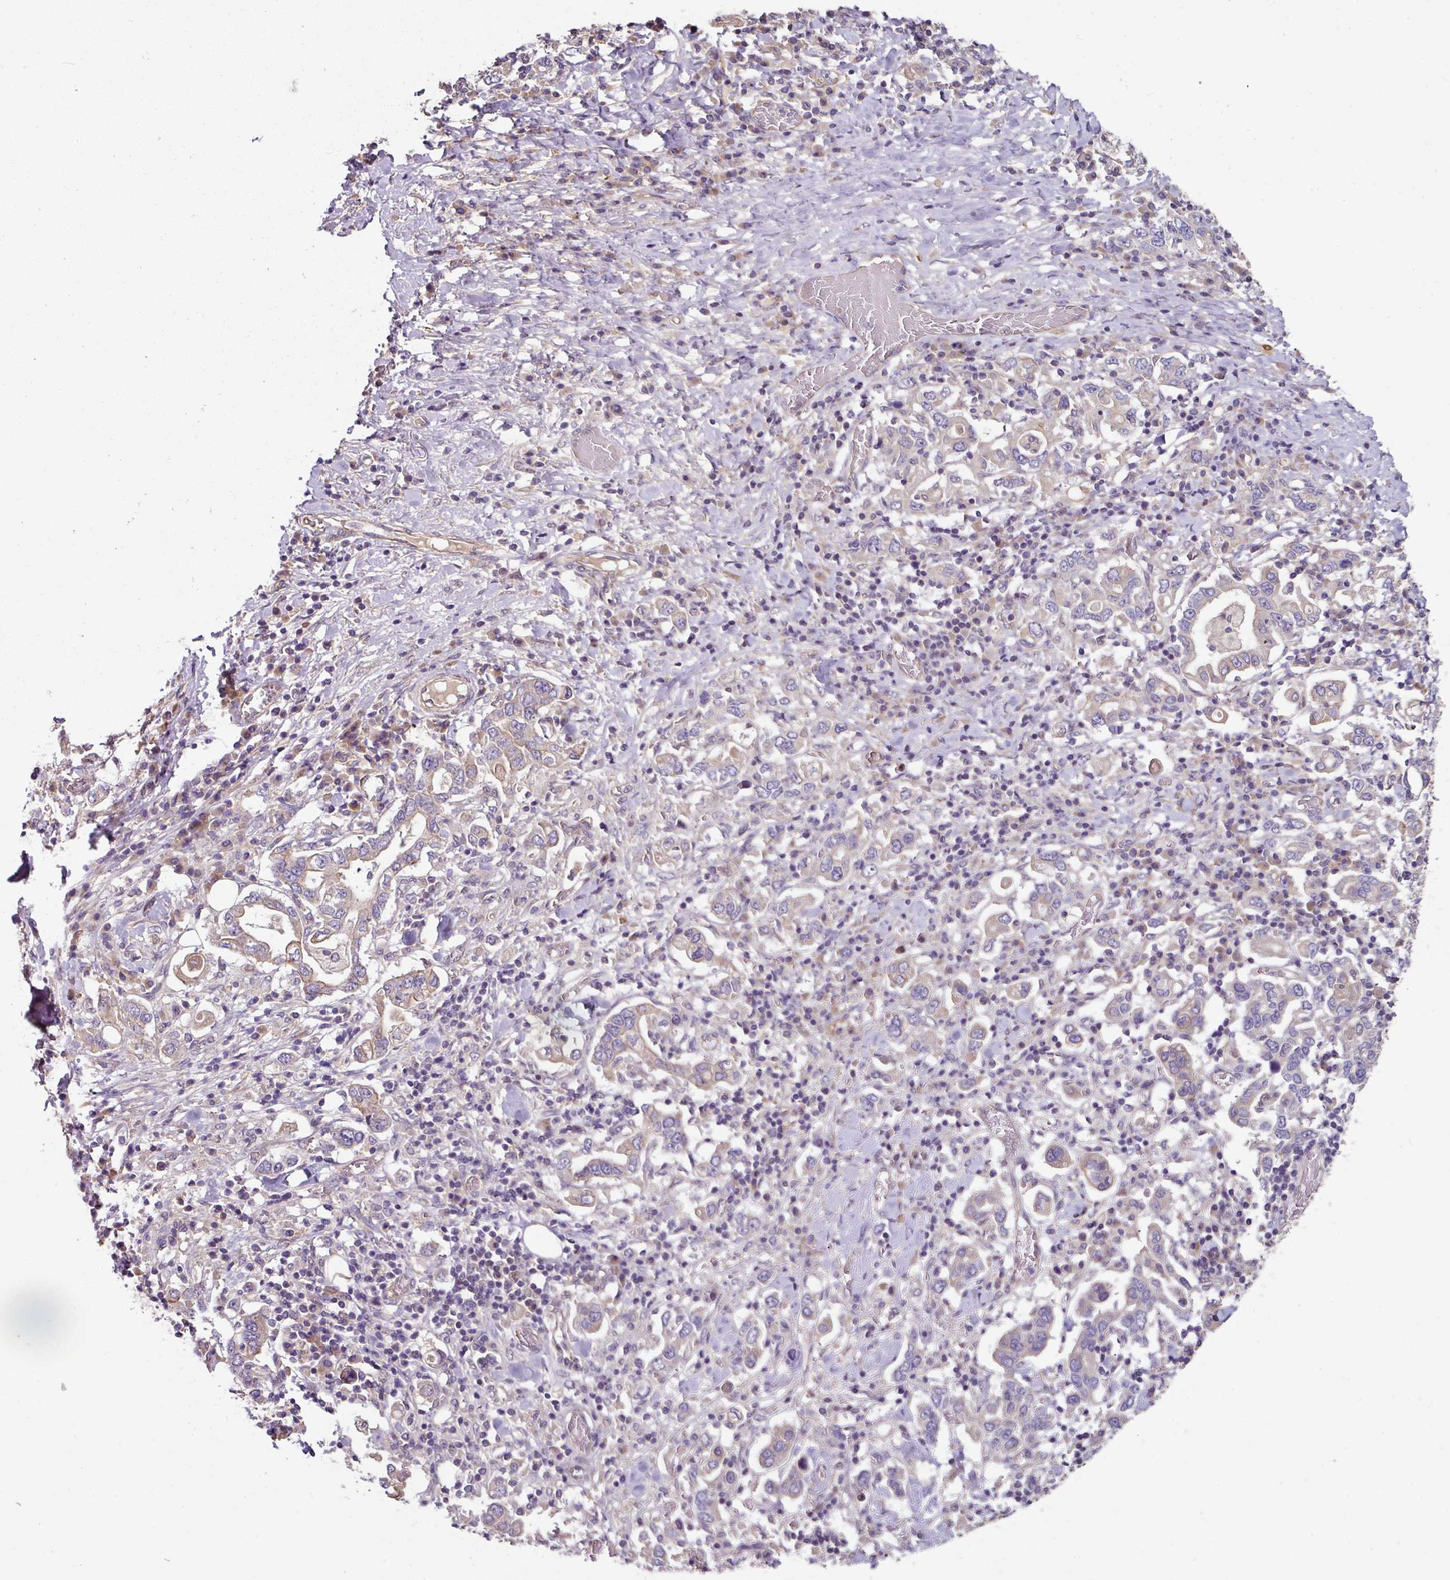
{"staining": {"intensity": "negative", "quantity": "none", "location": "none"}, "tissue": "stomach cancer", "cell_type": "Tumor cells", "image_type": "cancer", "snomed": [{"axis": "morphology", "description": "Adenocarcinoma, NOS"}, {"axis": "topography", "description": "Stomach, upper"}, {"axis": "topography", "description": "Stomach"}], "caption": "Immunohistochemistry (IHC) photomicrograph of neoplastic tissue: stomach cancer stained with DAB exhibits no significant protein positivity in tumor cells.", "gene": "C4orf48", "patient": {"sex": "male", "age": 62}}